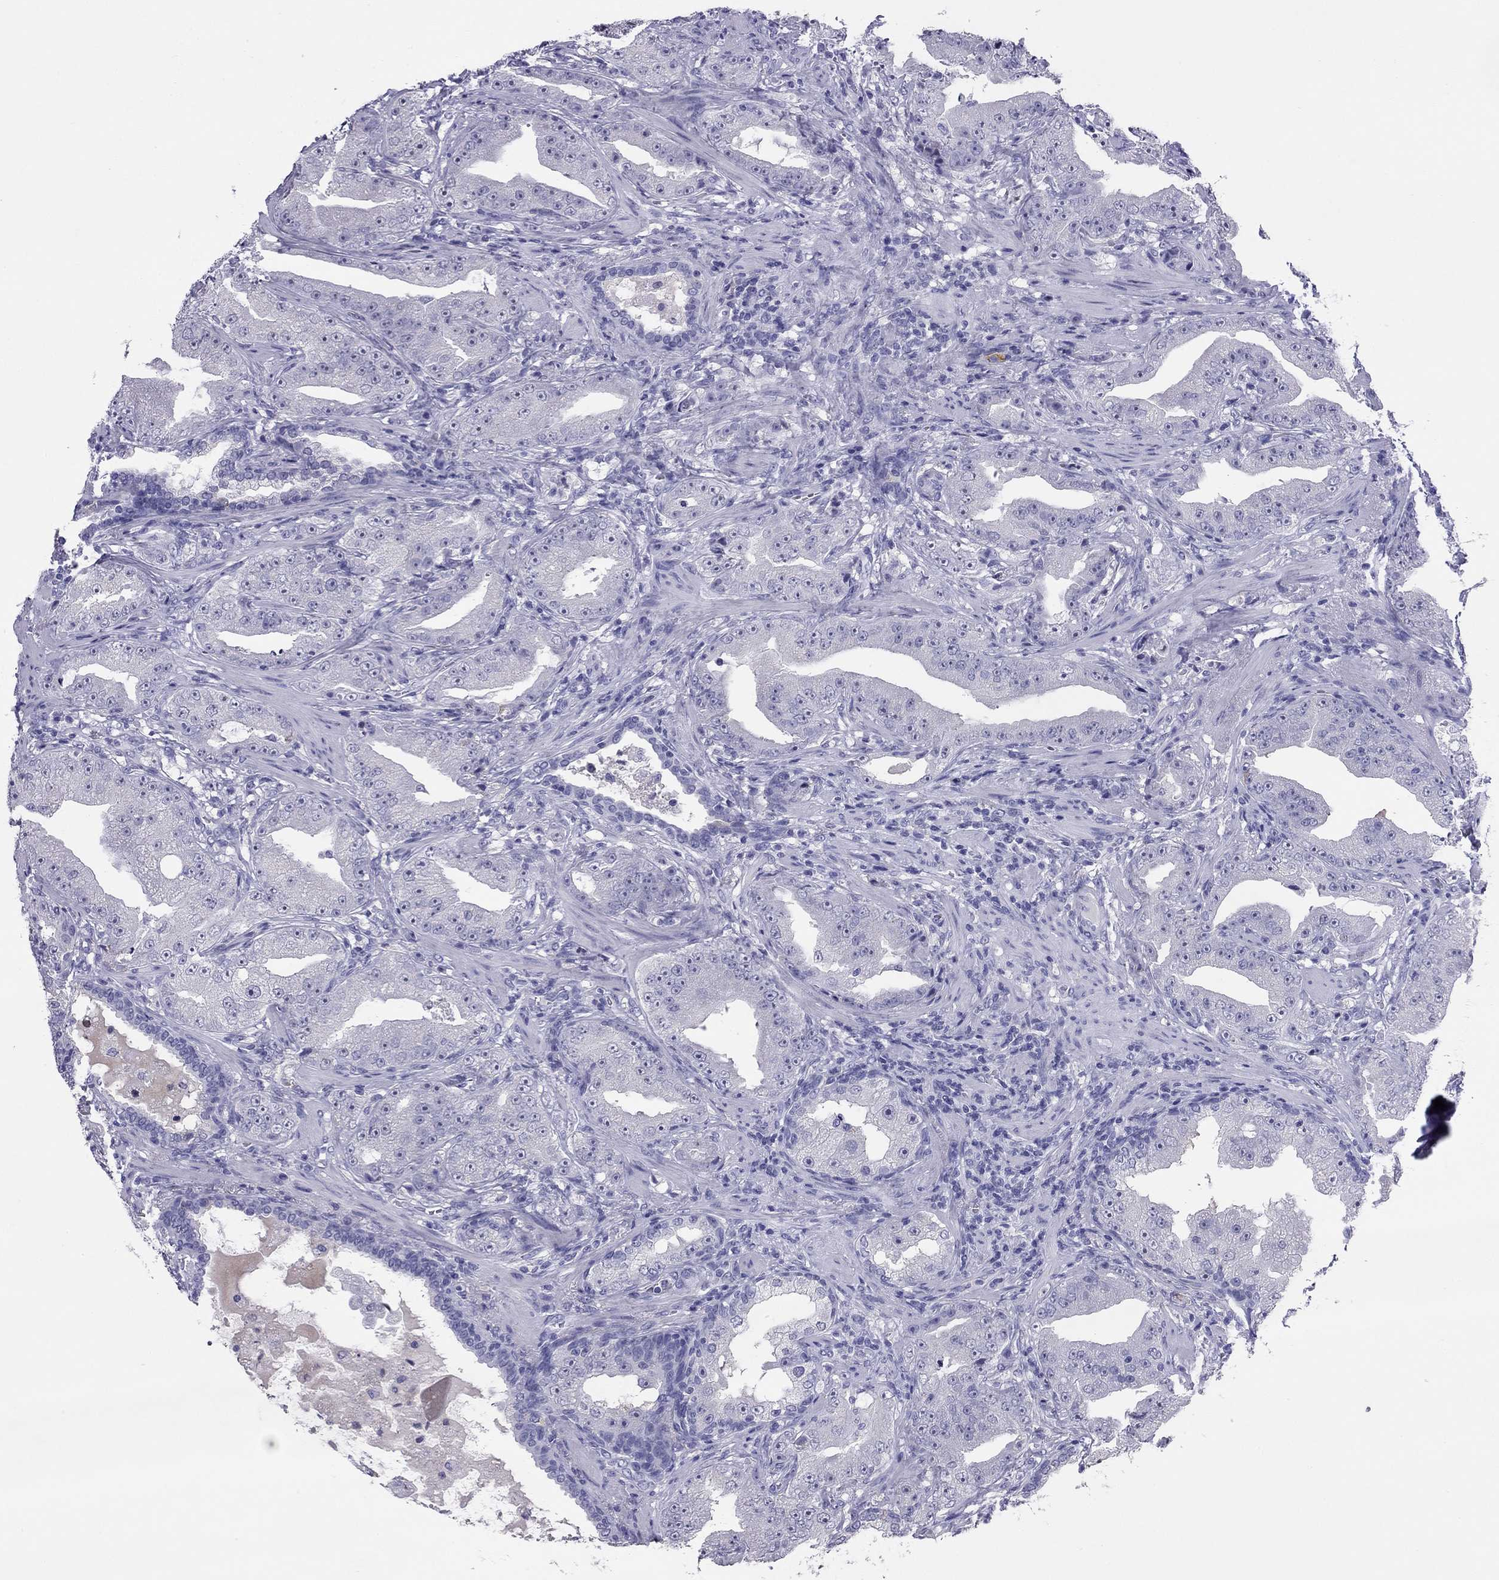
{"staining": {"intensity": "negative", "quantity": "none", "location": "none"}, "tissue": "prostate cancer", "cell_type": "Tumor cells", "image_type": "cancer", "snomed": [{"axis": "morphology", "description": "Adenocarcinoma, Low grade"}, {"axis": "topography", "description": "Prostate"}], "caption": "Tumor cells are negative for brown protein staining in prostate low-grade adenocarcinoma.", "gene": "ODF4", "patient": {"sex": "male", "age": 62}}